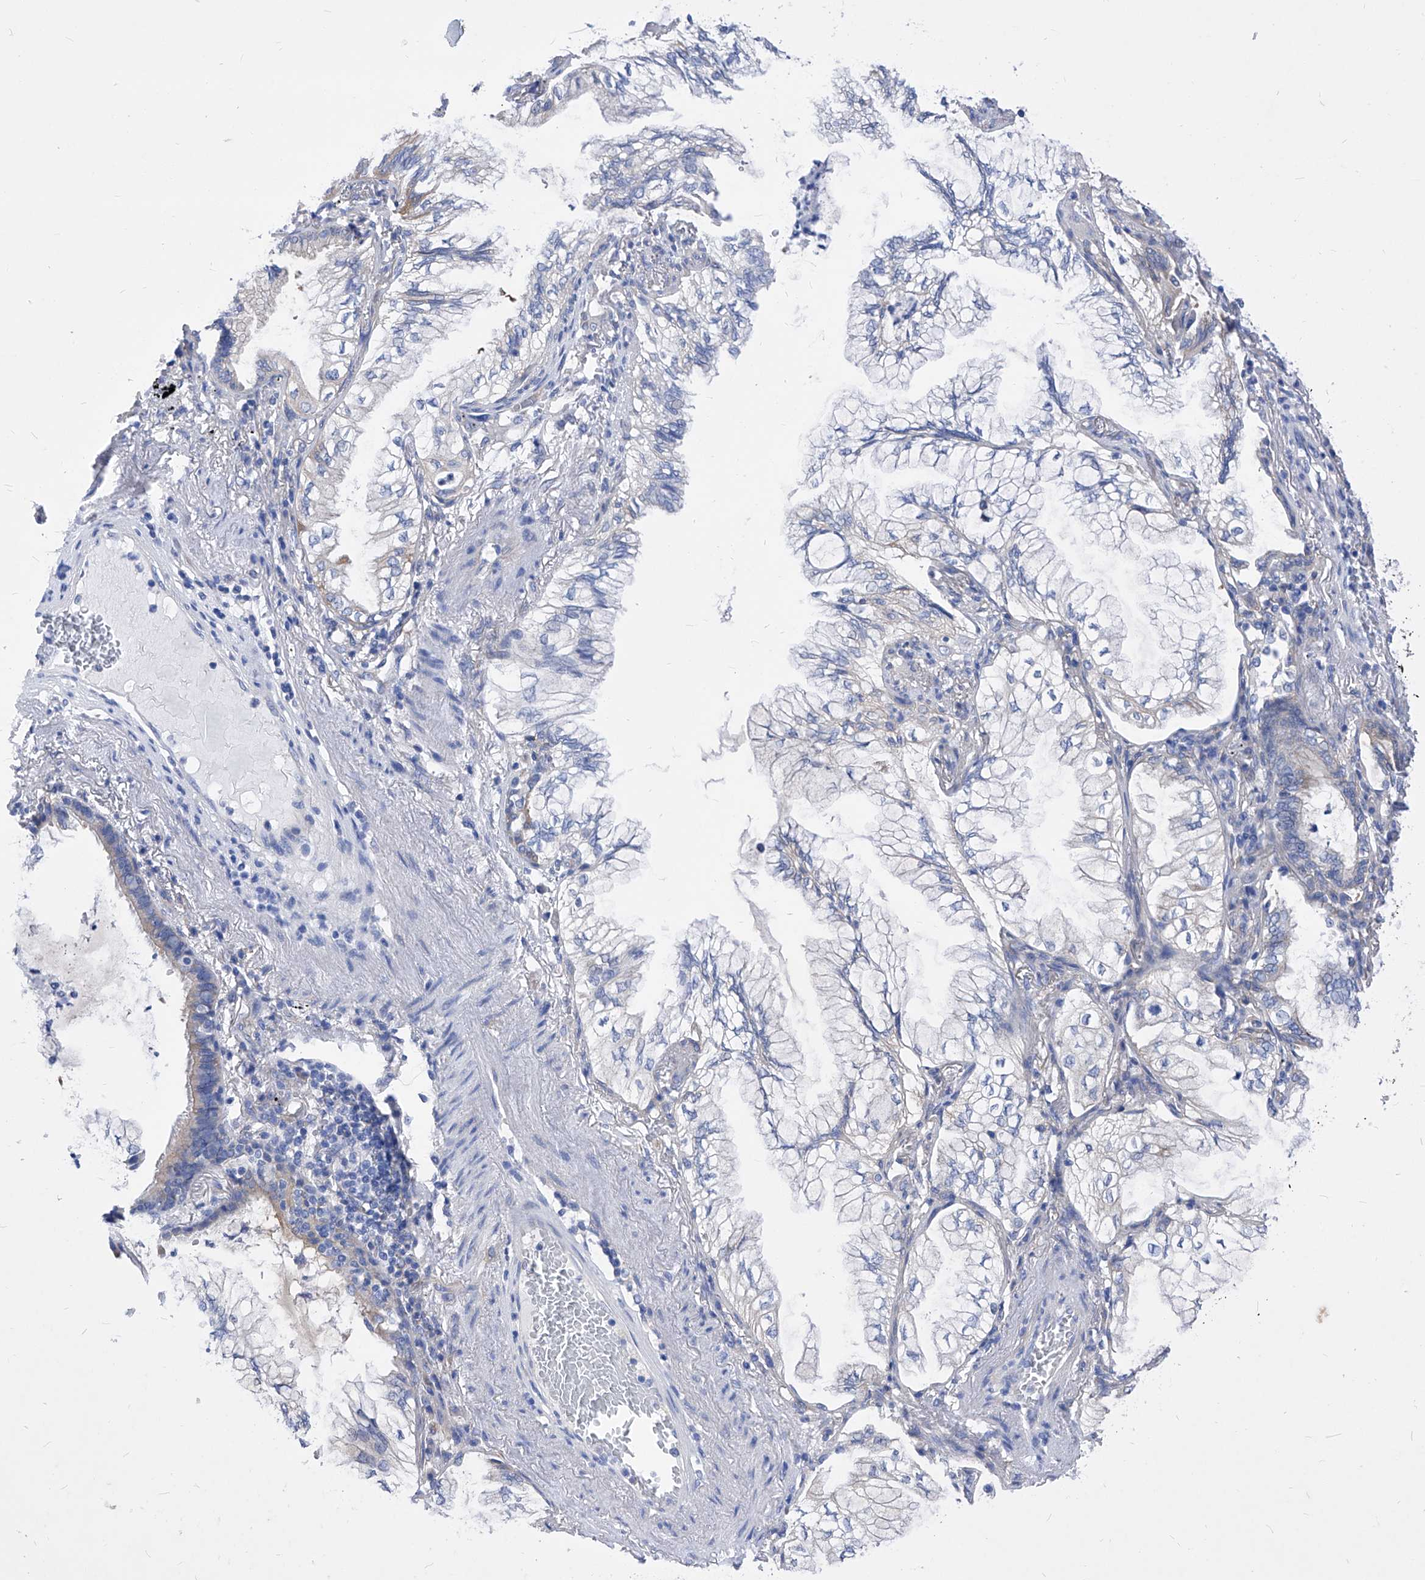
{"staining": {"intensity": "negative", "quantity": "none", "location": "none"}, "tissue": "lung cancer", "cell_type": "Tumor cells", "image_type": "cancer", "snomed": [{"axis": "morphology", "description": "Adenocarcinoma, NOS"}, {"axis": "topography", "description": "Lung"}], "caption": "DAB (3,3'-diaminobenzidine) immunohistochemical staining of lung adenocarcinoma shows no significant positivity in tumor cells.", "gene": "XPNPEP1", "patient": {"sex": "female", "age": 70}}